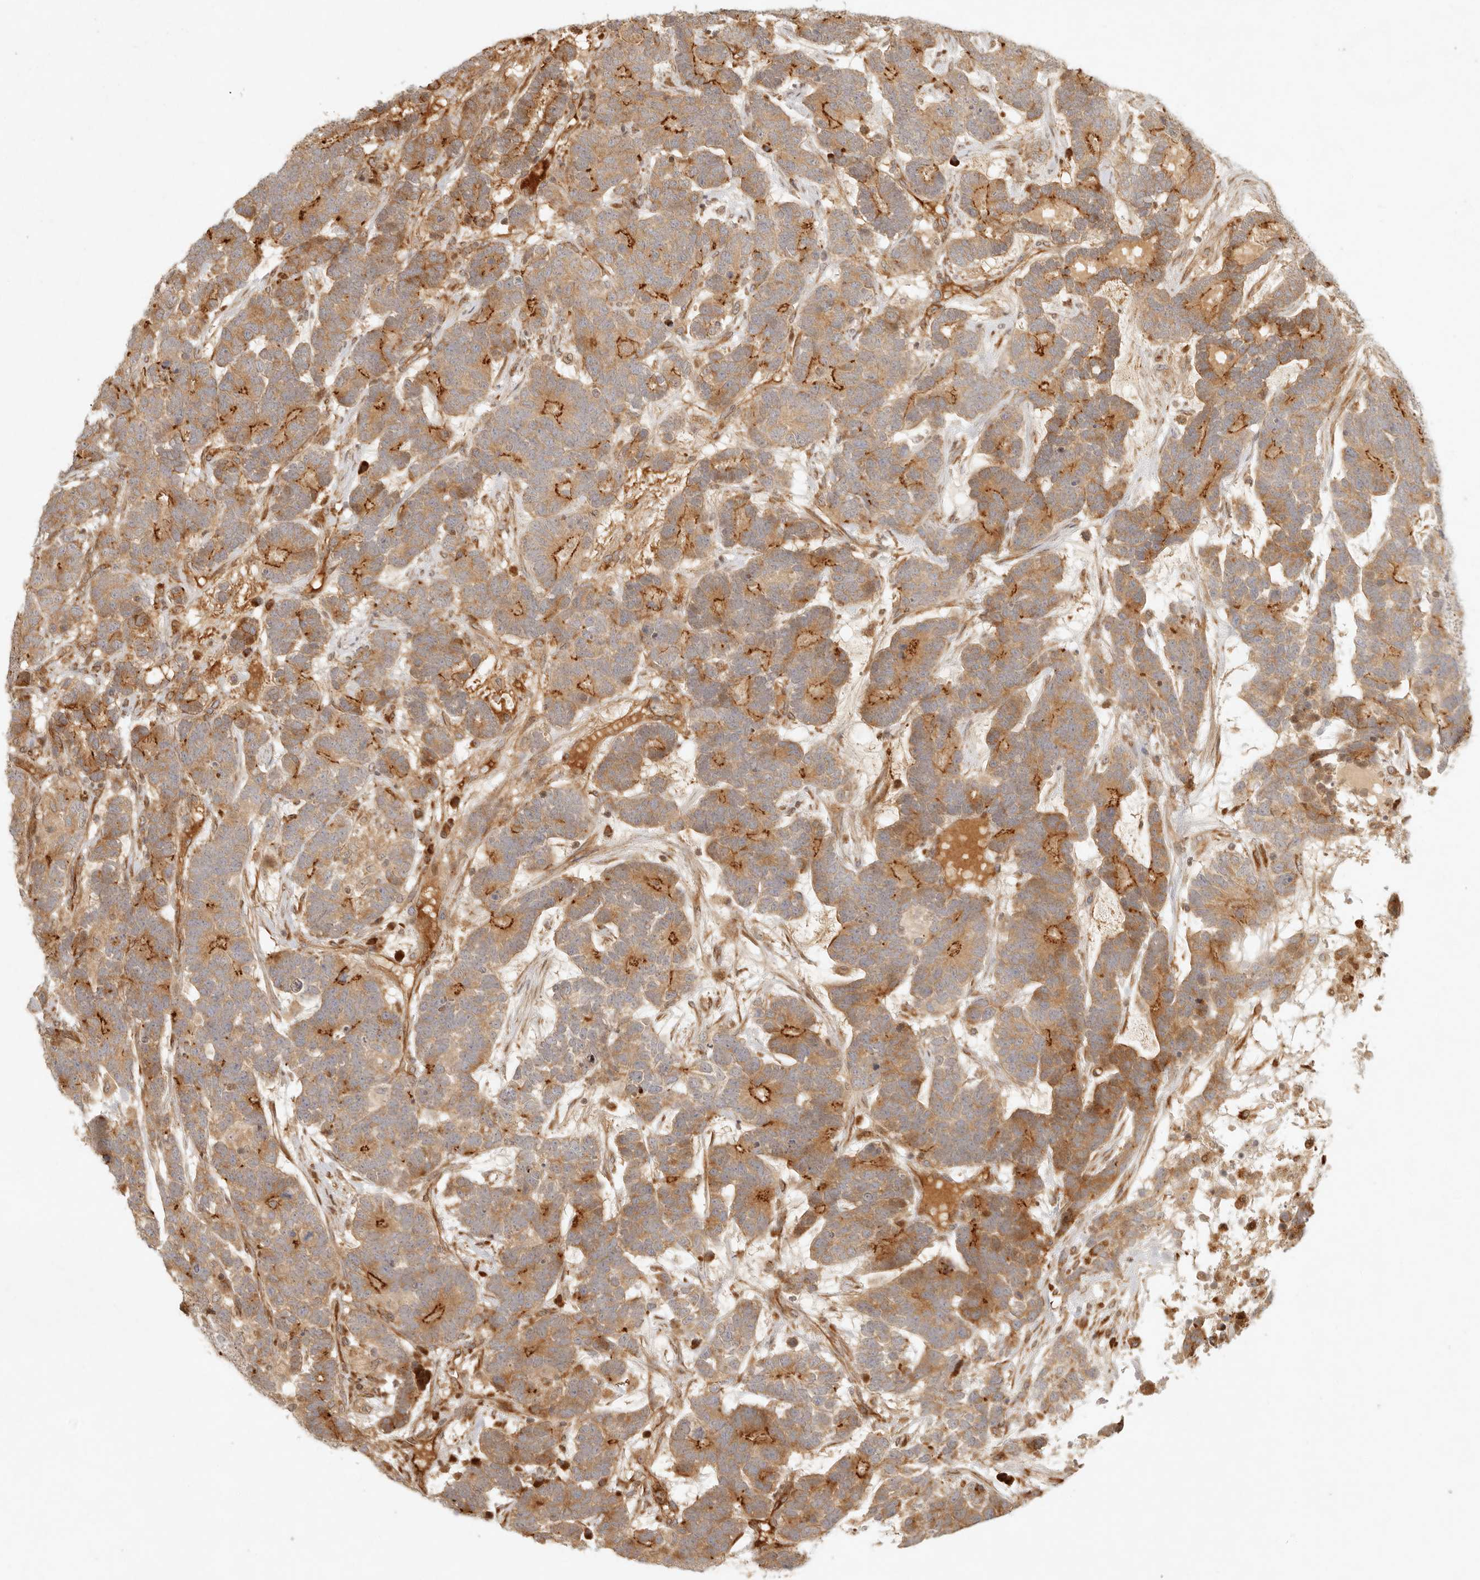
{"staining": {"intensity": "moderate", "quantity": ">75%", "location": "cytoplasmic/membranous"}, "tissue": "testis cancer", "cell_type": "Tumor cells", "image_type": "cancer", "snomed": [{"axis": "morphology", "description": "Carcinoma, Embryonal, NOS"}, {"axis": "topography", "description": "Testis"}], "caption": "Approximately >75% of tumor cells in testis cancer exhibit moderate cytoplasmic/membranous protein positivity as visualized by brown immunohistochemical staining.", "gene": "KLHL38", "patient": {"sex": "male", "age": 26}}